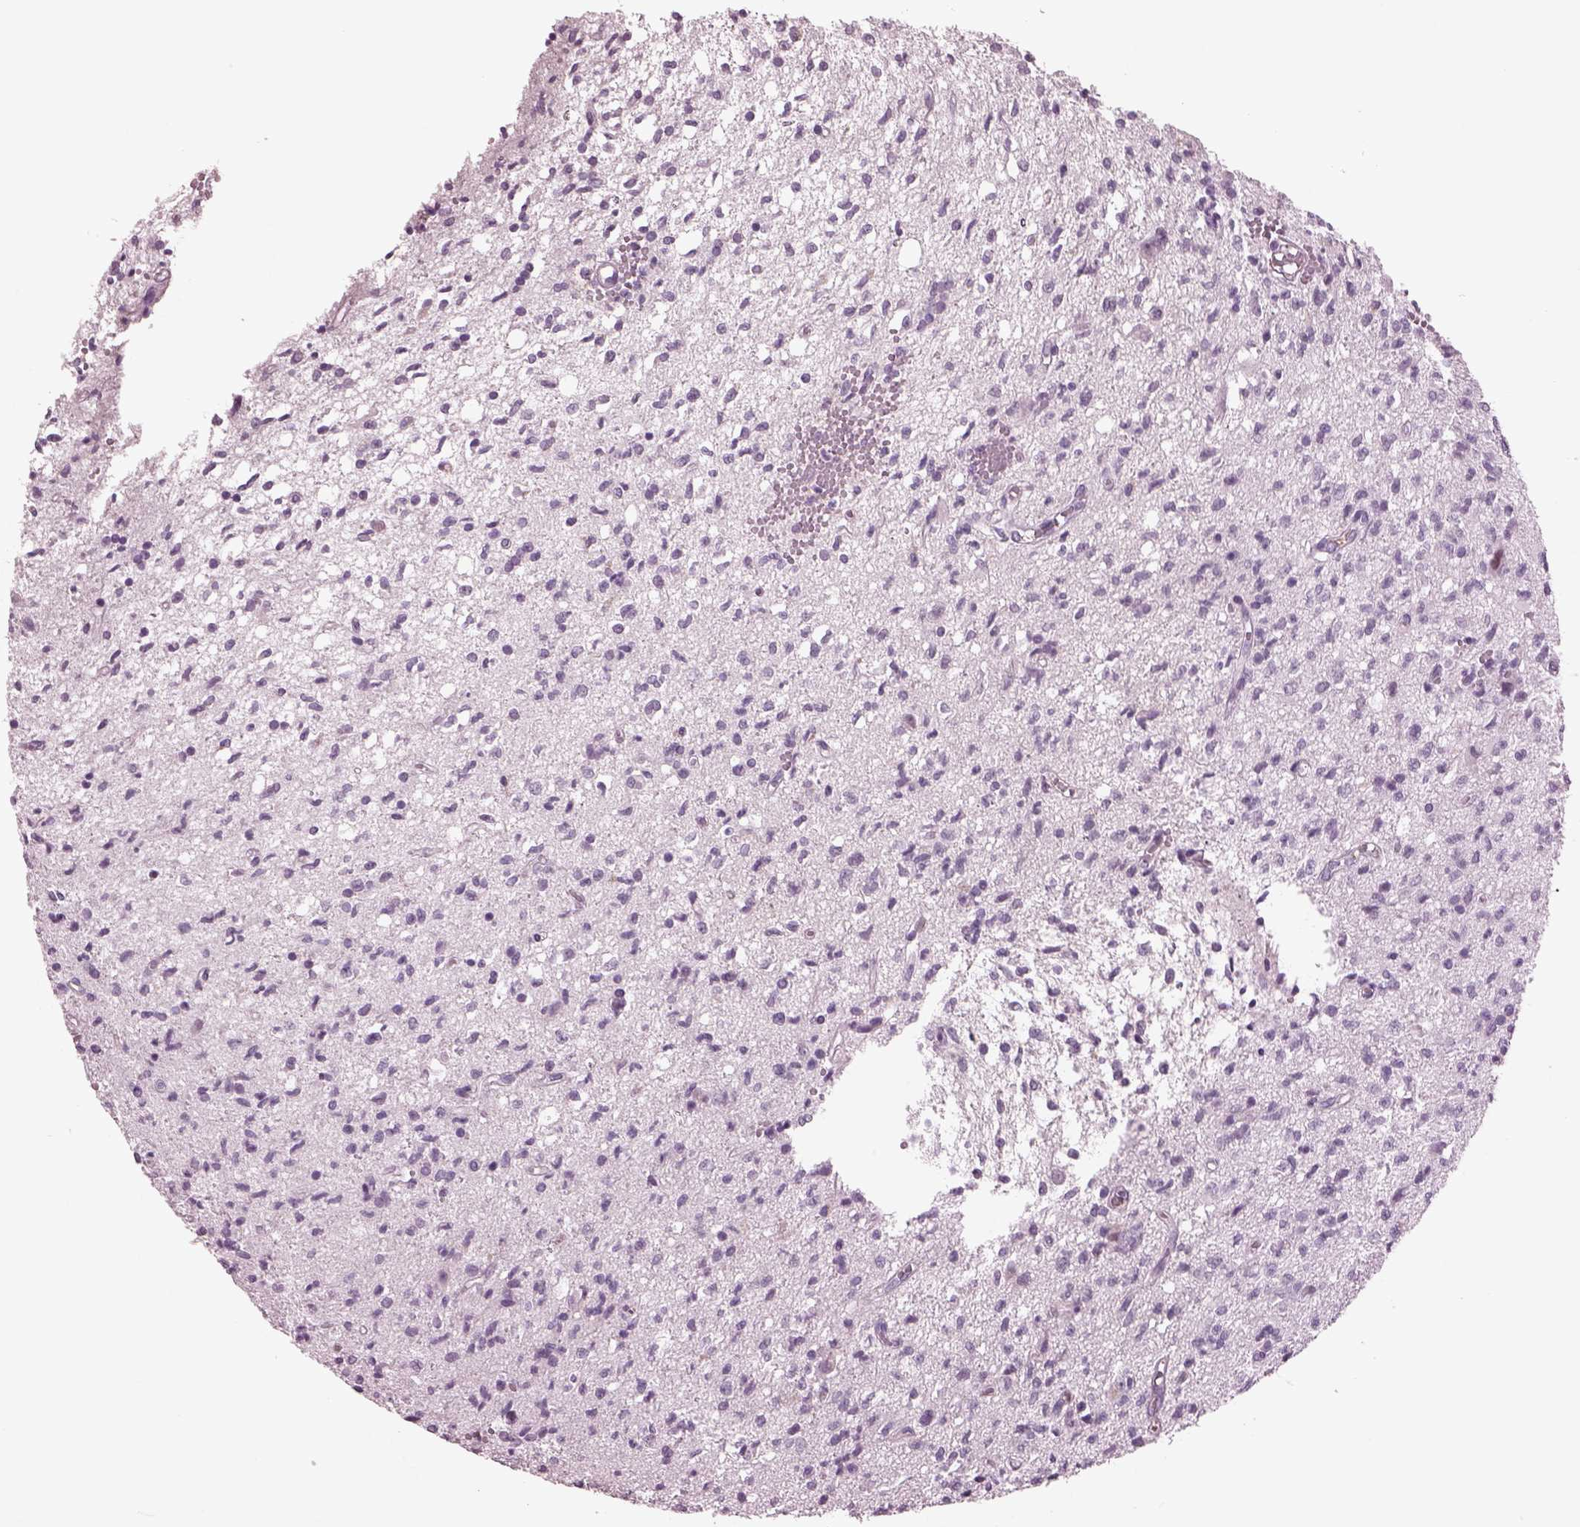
{"staining": {"intensity": "negative", "quantity": "none", "location": "none"}, "tissue": "glioma", "cell_type": "Tumor cells", "image_type": "cancer", "snomed": [{"axis": "morphology", "description": "Glioma, malignant, Low grade"}, {"axis": "topography", "description": "Brain"}], "caption": "There is no significant staining in tumor cells of malignant glioma (low-grade).", "gene": "CYLC1", "patient": {"sex": "male", "age": 64}}